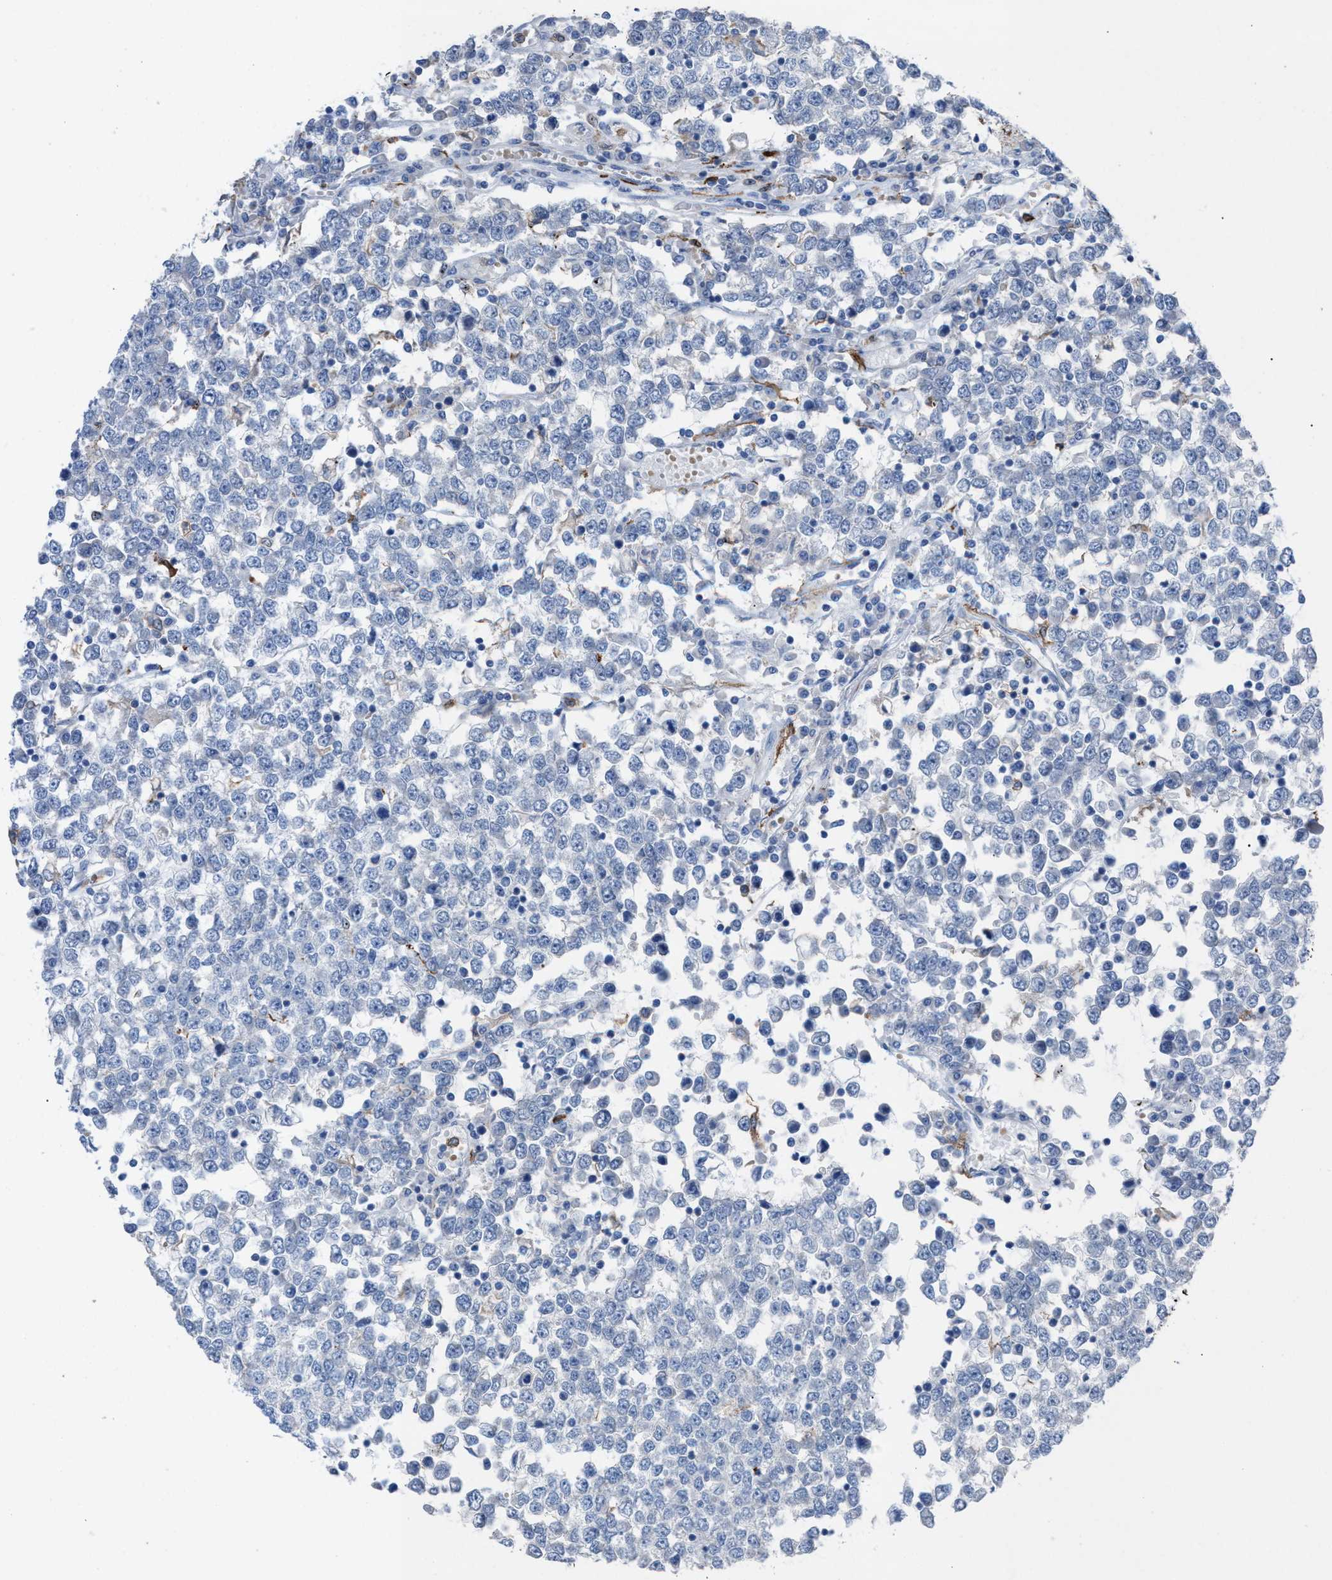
{"staining": {"intensity": "negative", "quantity": "none", "location": "none"}, "tissue": "testis cancer", "cell_type": "Tumor cells", "image_type": "cancer", "snomed": [{"axis": "morphology", "description": "Seminoma, NOS"}, {"axis": "topography", "description": "Testis"}], "caption": "Tumor cells are negative for brown protein staining in seminoma (testis).", "gene": "SLC47A1", "patient": {"sex": "male", "age": 65}}